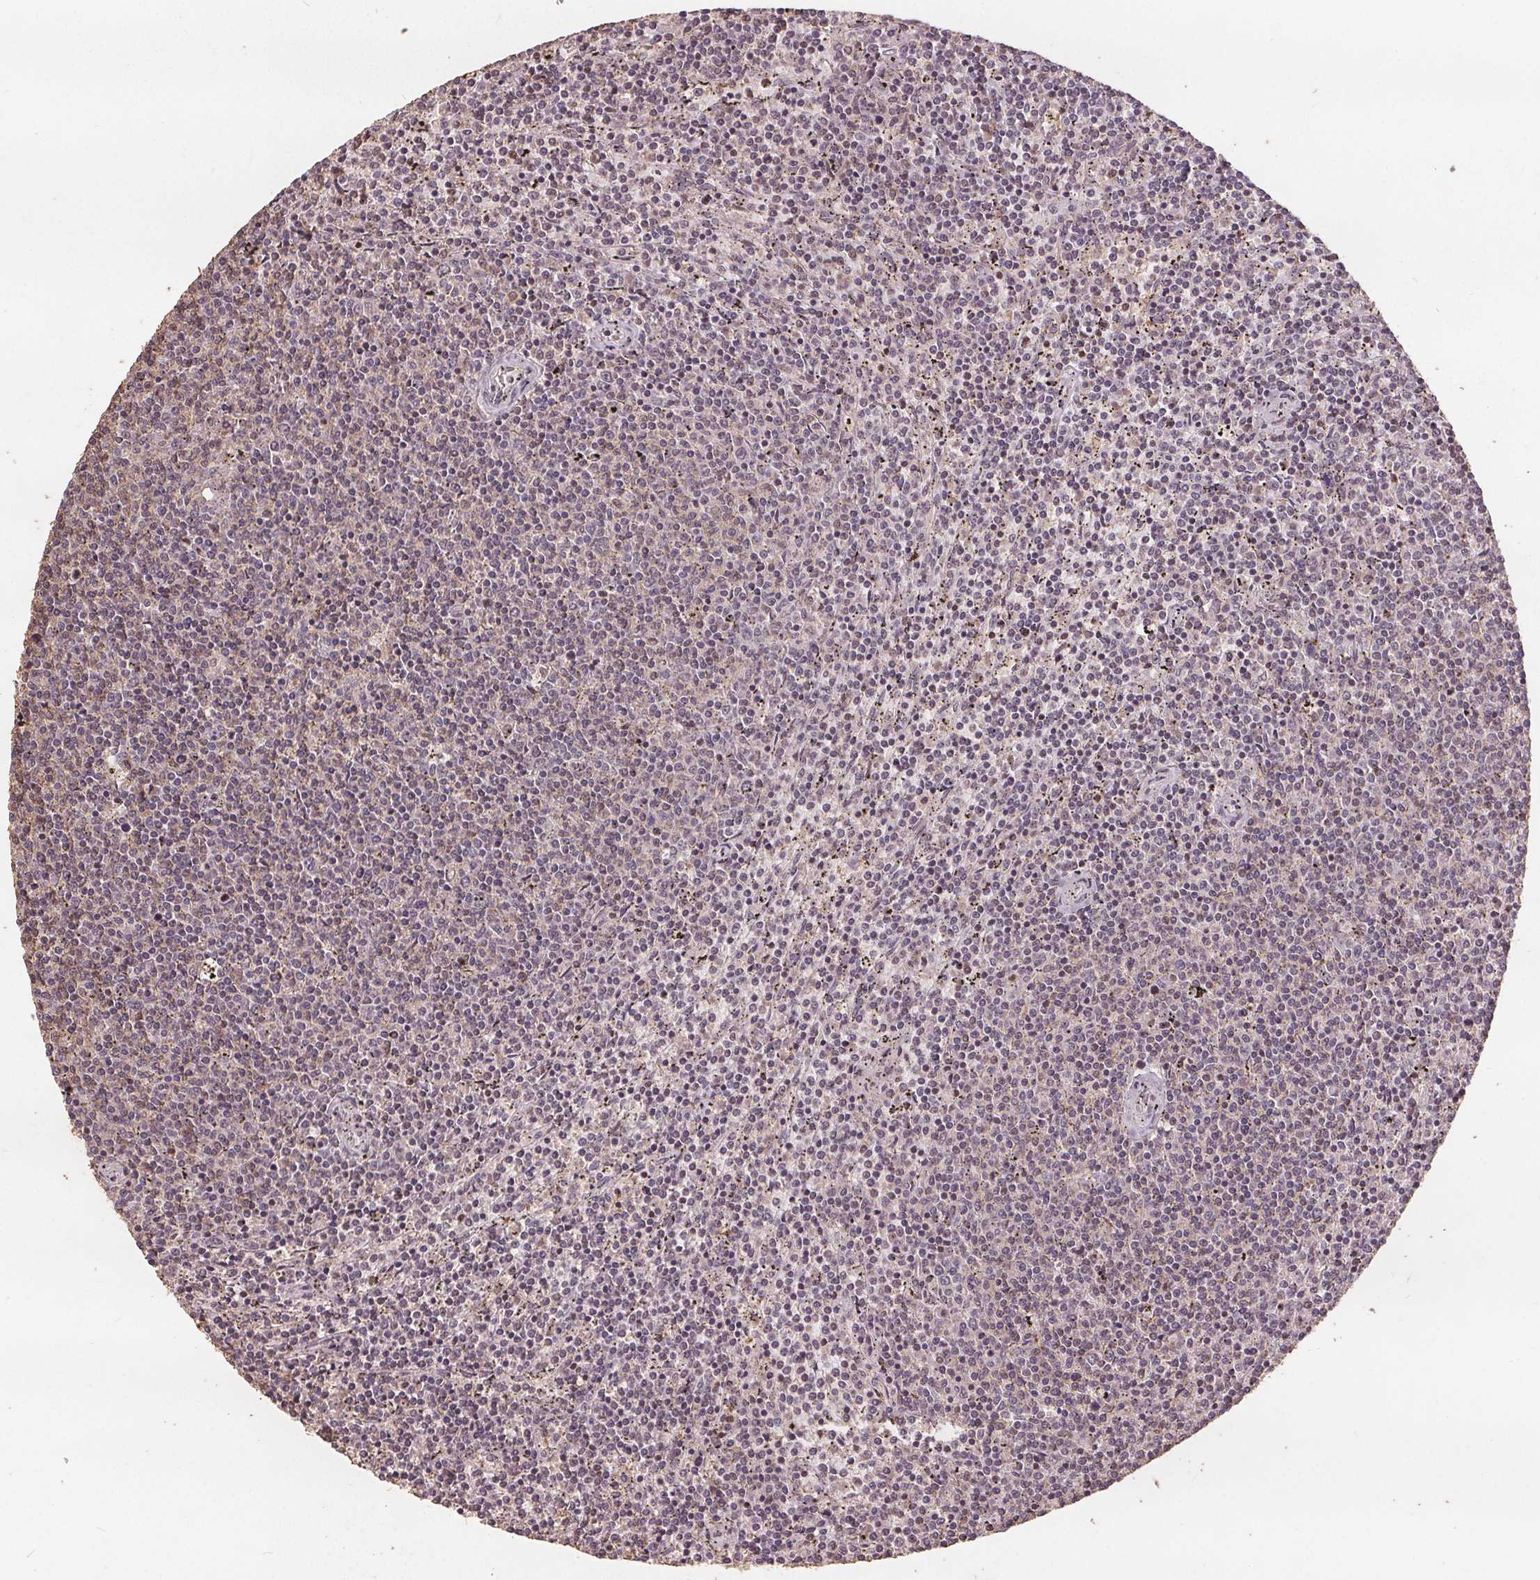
{"staining": {"intensity": "negative", "quantity": "none", "location": "none"}, "tissue": "lymphoma", "cell_type": "Tumor cells", "image_type": "cancer", "snomed": [{"axis": "morphology", "description": "Malignant lymphoma, non-Hodgkin's type, Low grade"}, {"axis": "topography", "description": "Spleen"}], "caption": "A photomicrograph of lymphoma stained for a protein shows no brown staining in tumor cells. The staining is performed using DAB brown chromogen with nuclei counter-stained in using hematoxylin.", "gene": "DSG3", "patient": {"sex": "female", "age": 50}}